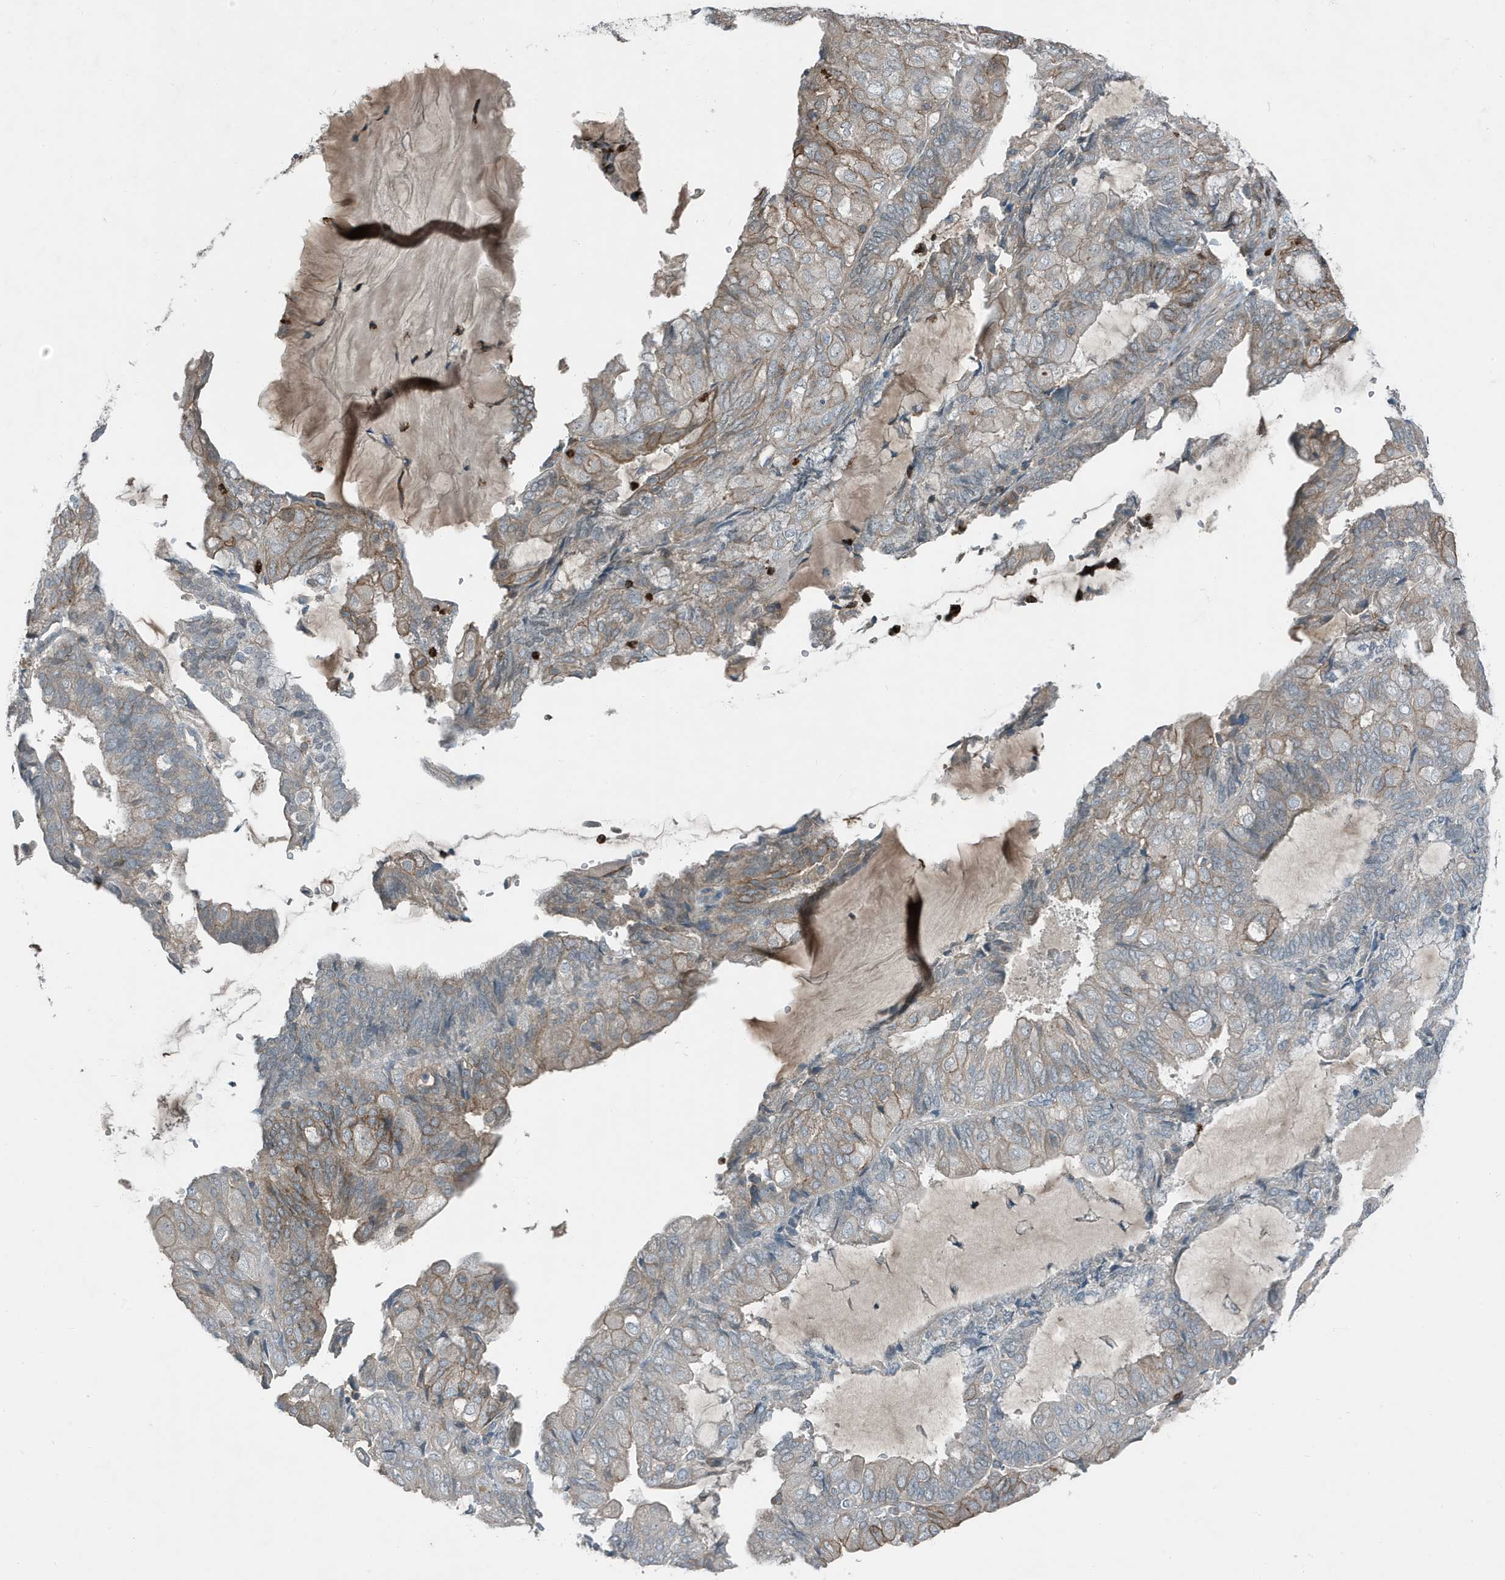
{"staining": {"intensity": "weak", "quantity": "25%-75%", "location": "cytoplasmic/membranous"}, "tissue": "endometrial cancer", "cell_type": "Tumor cells", "image_type": "cancer", "snomed": [{"axis": "morphology", "description": "Adenocarcinoma, NOS"}, {"axis": "topography", "description": "Endometrium"}], "caption": "Human endometrial cancer (adenocarcinoma) stained with a protein marker demonstrates weak staining in tumor cells.", "gene": "DAPP1", "patient": {"sex": "female", "age": 81}}